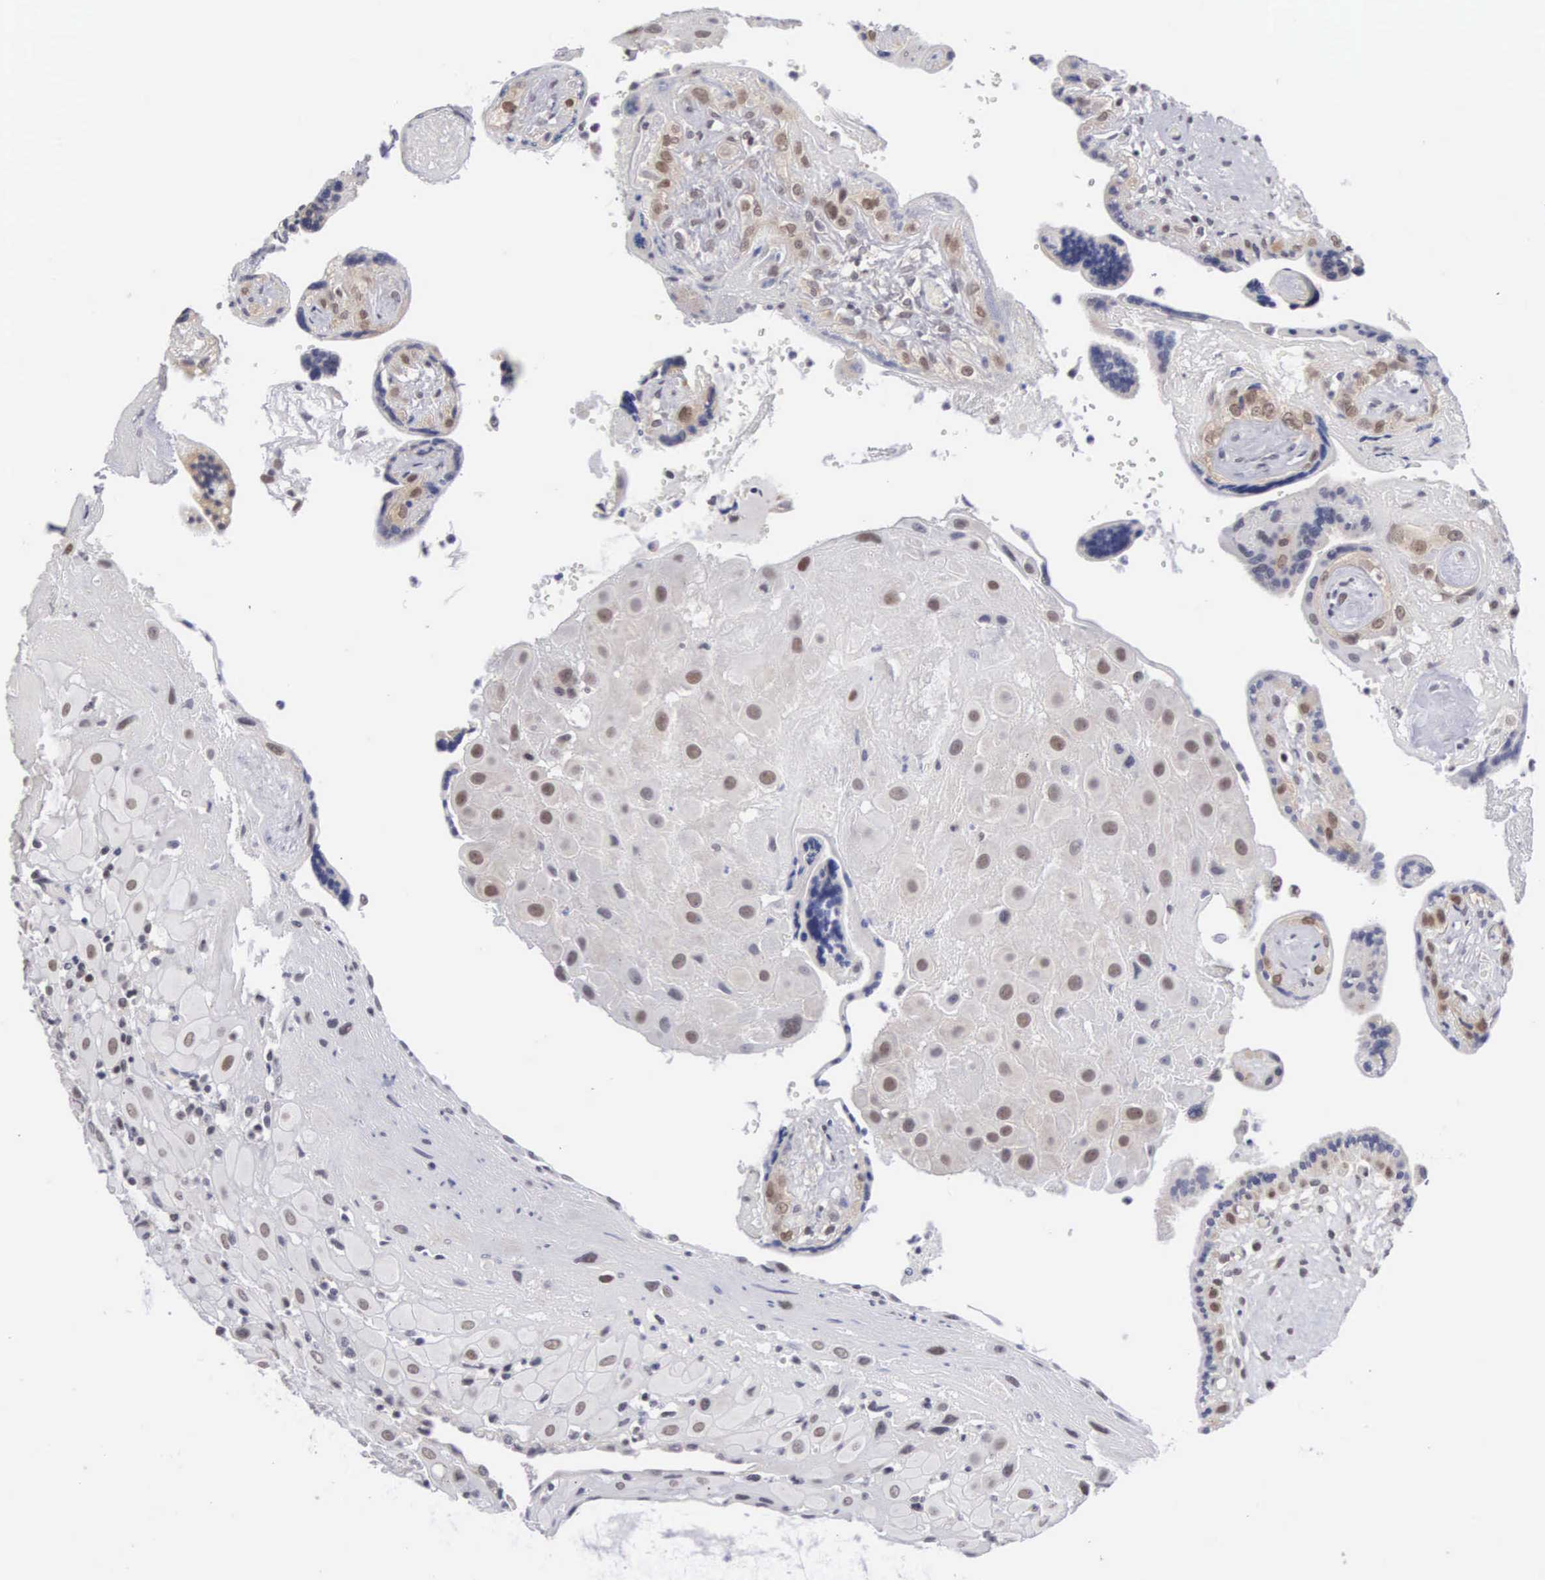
{"staining": {"intensity": "moderate", "quantity": "25%-75%", "location": "nuclear"}, "tissue": "placenta", "cell_type": "Decidual cells", "image_type": "normal", "snomed": [{"axis": "morphology", "description": "Normal tissue, NOS"}, {"axis": "topography", "description": "Placenta"}], "caption": "IHC of normal placenta demonstrates medium levels of moderate nuclear expression in approximately 25%-75% of decidual cells.", "gene": "MNAT1", "patient": {"sex": "female", "age": 24}}